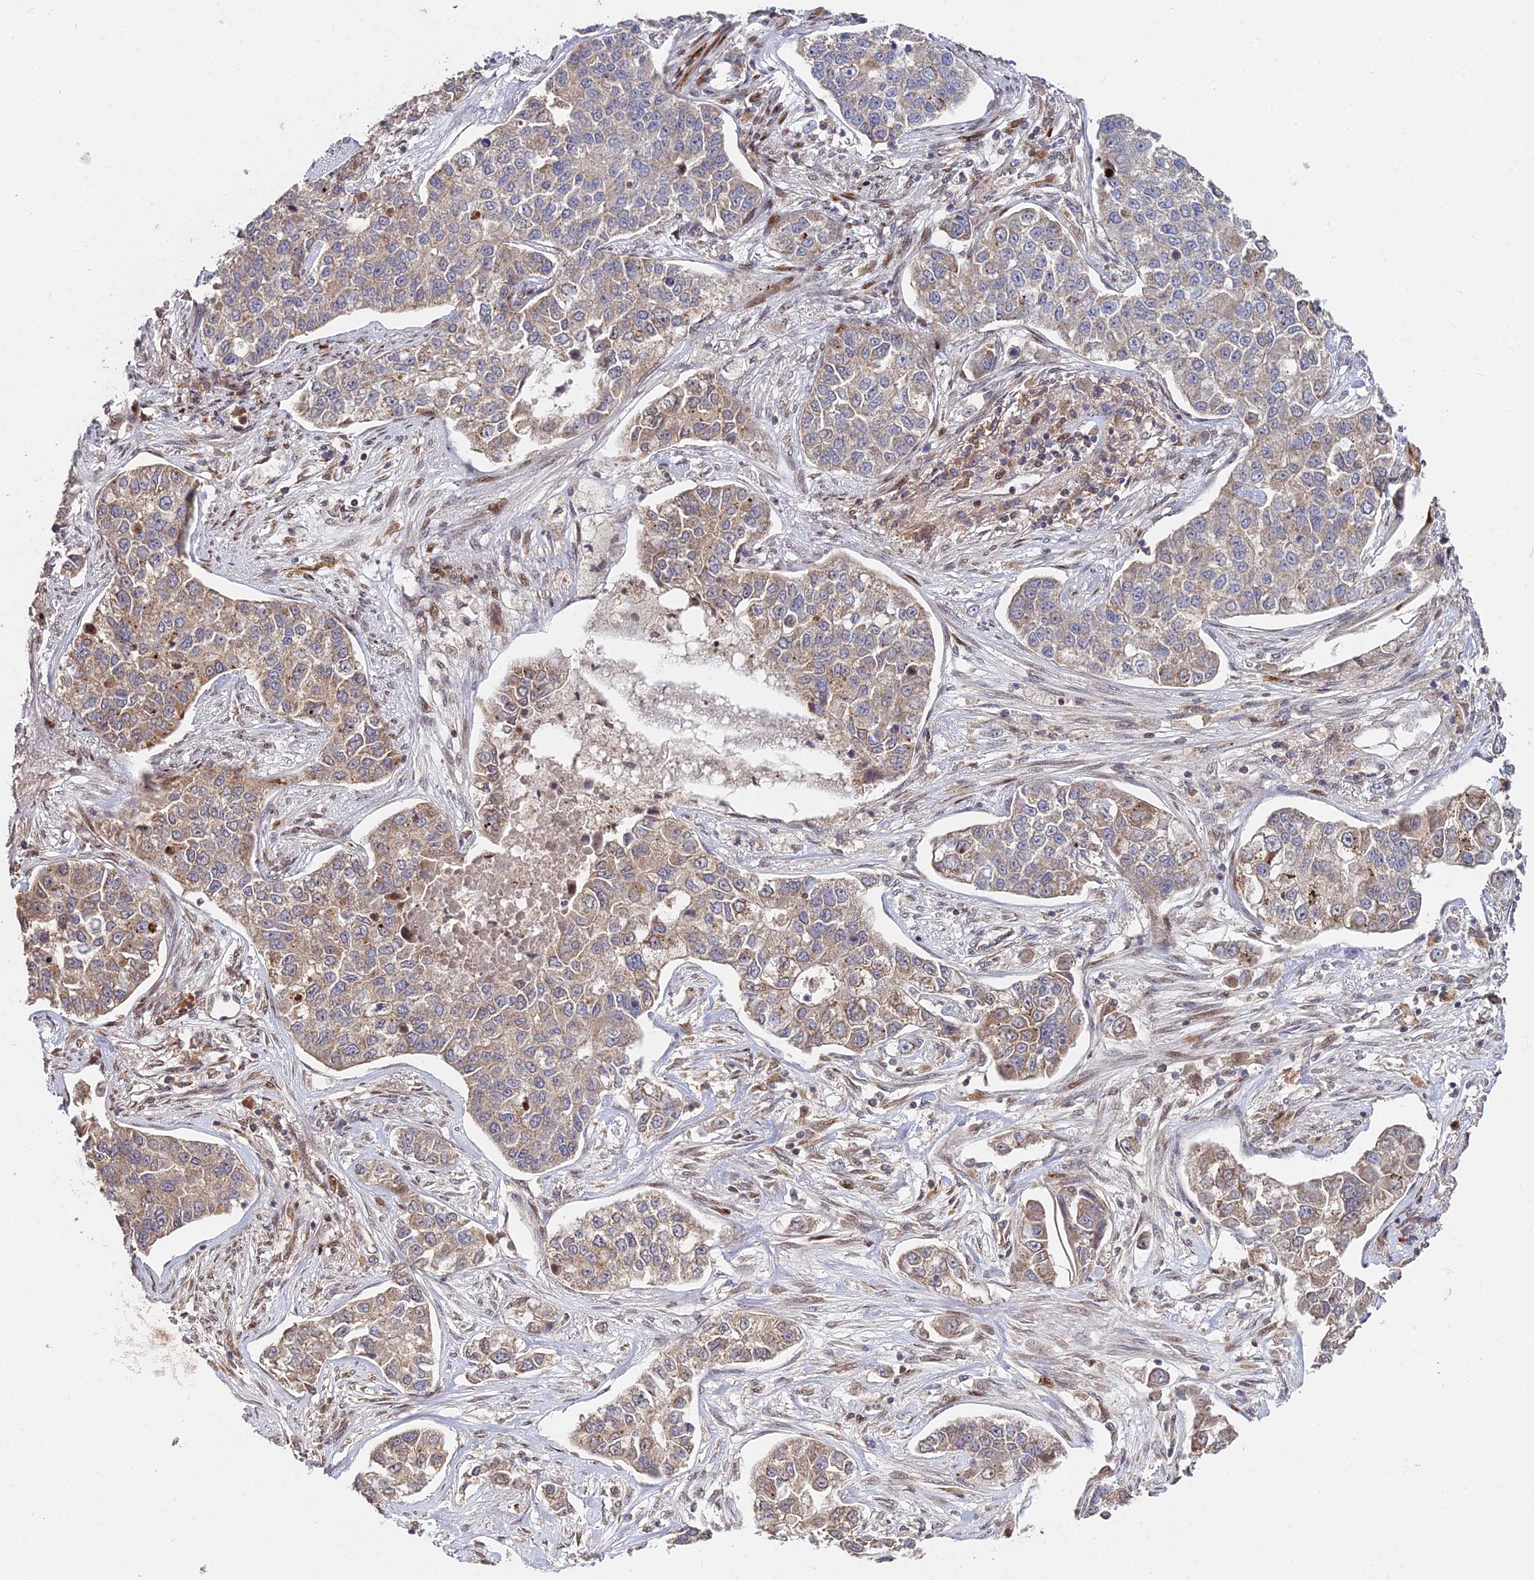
{"staining": {"intensity": "moderate", "quantity": ">75%", "location": "cytoplasmic/membranous"}, "tissue": "lung cancer", "cell_type": "Tumor cells", "image_type": "cancer", "snomed": [{"axis": "morphology", "description": "Adenocarcinoma, NOS"}, {"axis": "topography", "description": "Lung"}], "caption": "Immunohistochemistry (IHC) histopathology image of neoplastic tissue: adenocarcinoma (lung) stained using immunohistochemistry (IHC) shows medium levels of moderate protein expression localized specifically in the cytoplasmic/membranous of tumor cells, appearing as a cytoplasmic/membranous brown color.", "gene": "RBMS2", "patient": {"sex": "male", "age": 49}}